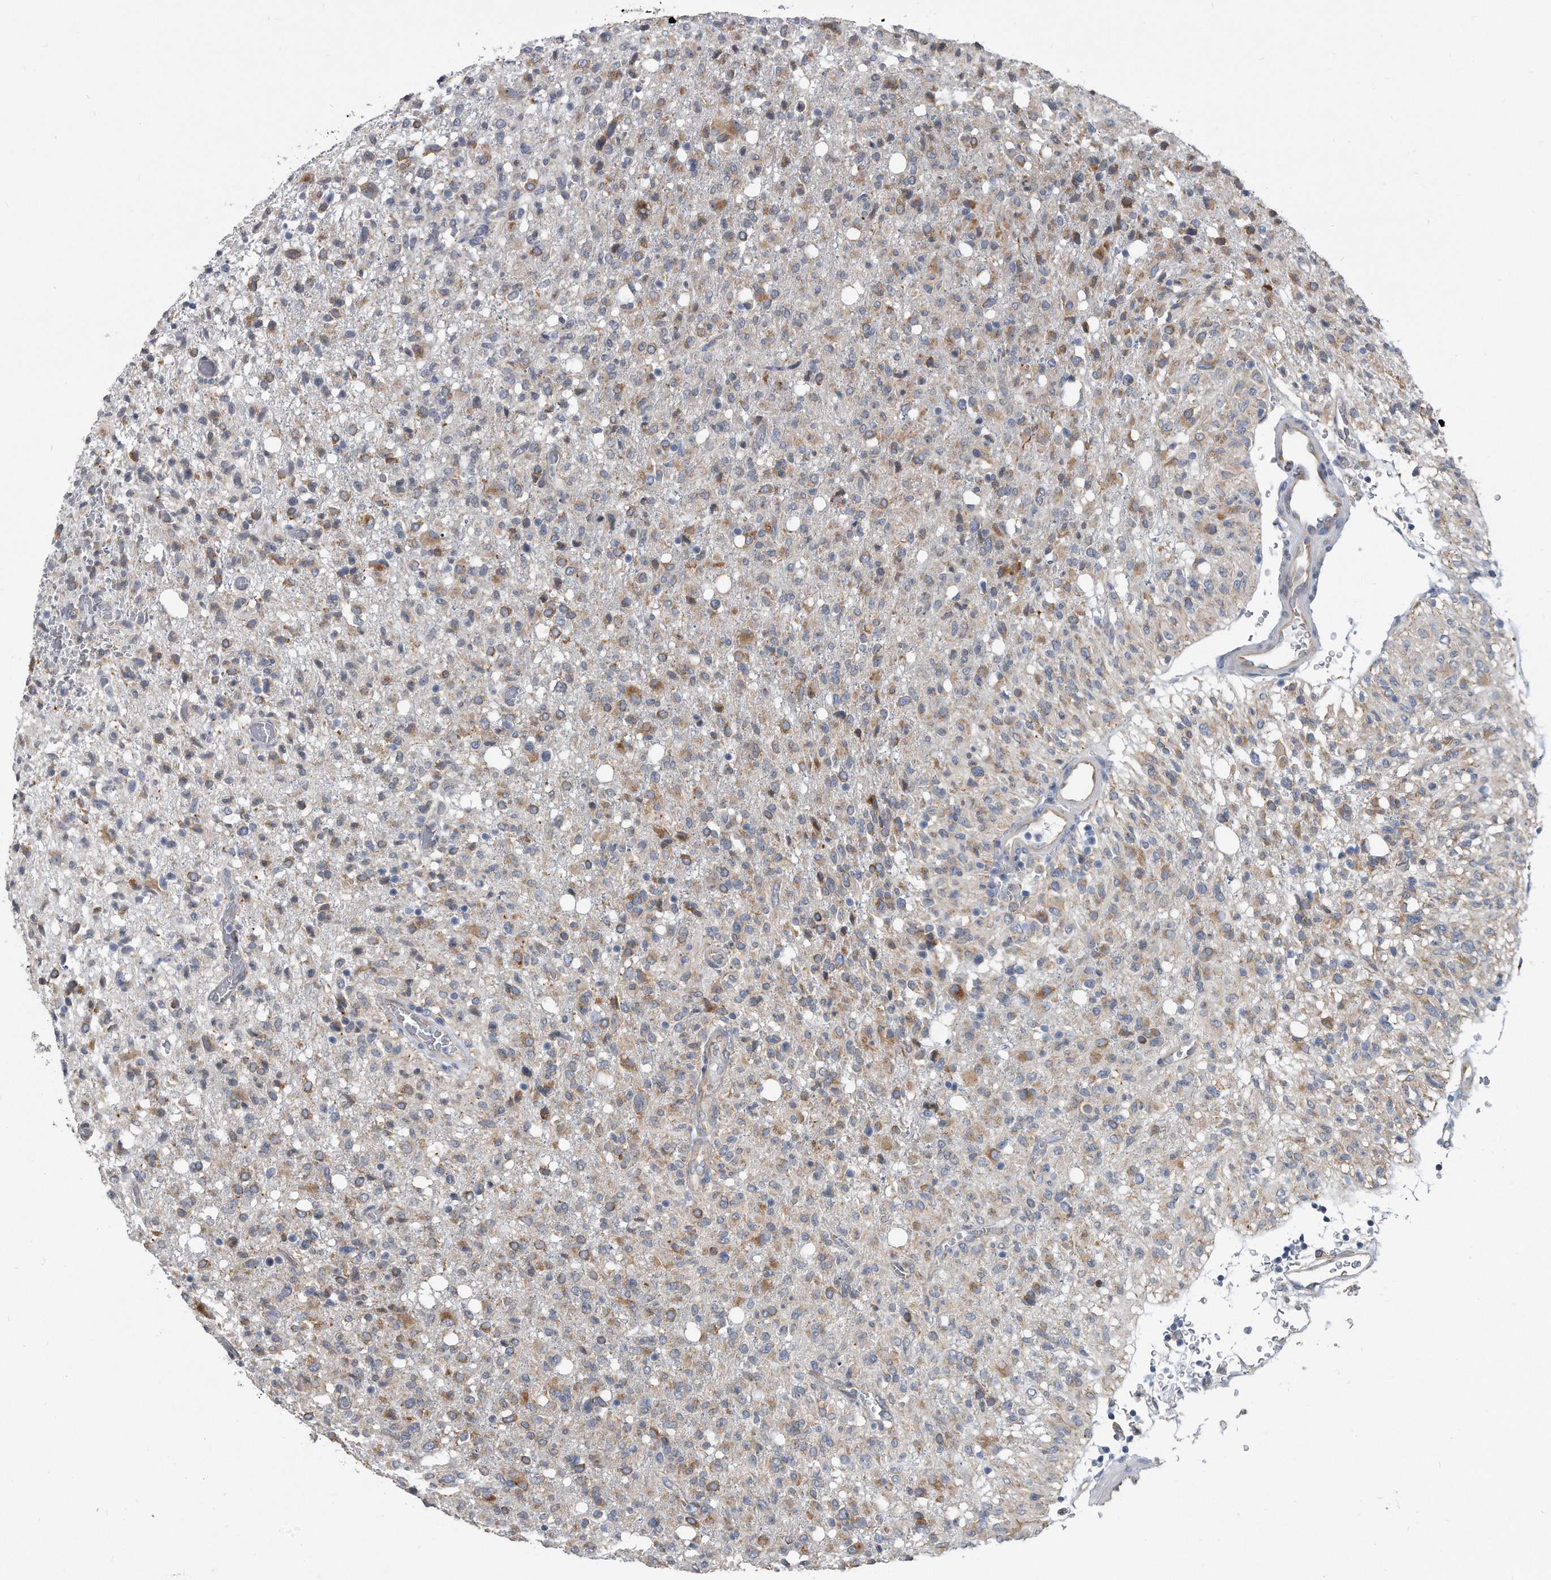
{"staining": {"intensity": "moderate", "quantity": "25%-75%", "location": "cytoplasmic/membranous"}, "tissue": "glioma", "cell_type": "Tumor cells", "image_type": "cancer", "snomed": [{"axis": "morphology", "description": "Glioma, malignant, High grade"}, {"axis": "topography", "description": "Brain"}], "caption": "The histopathology image exhibits staining of glioma, revealing moderate cytoplasmic/membranous protein staining (brown color) within tumor cells.", "gene": "CCDC47", "patient": {"sex": "female", "age": 57}}